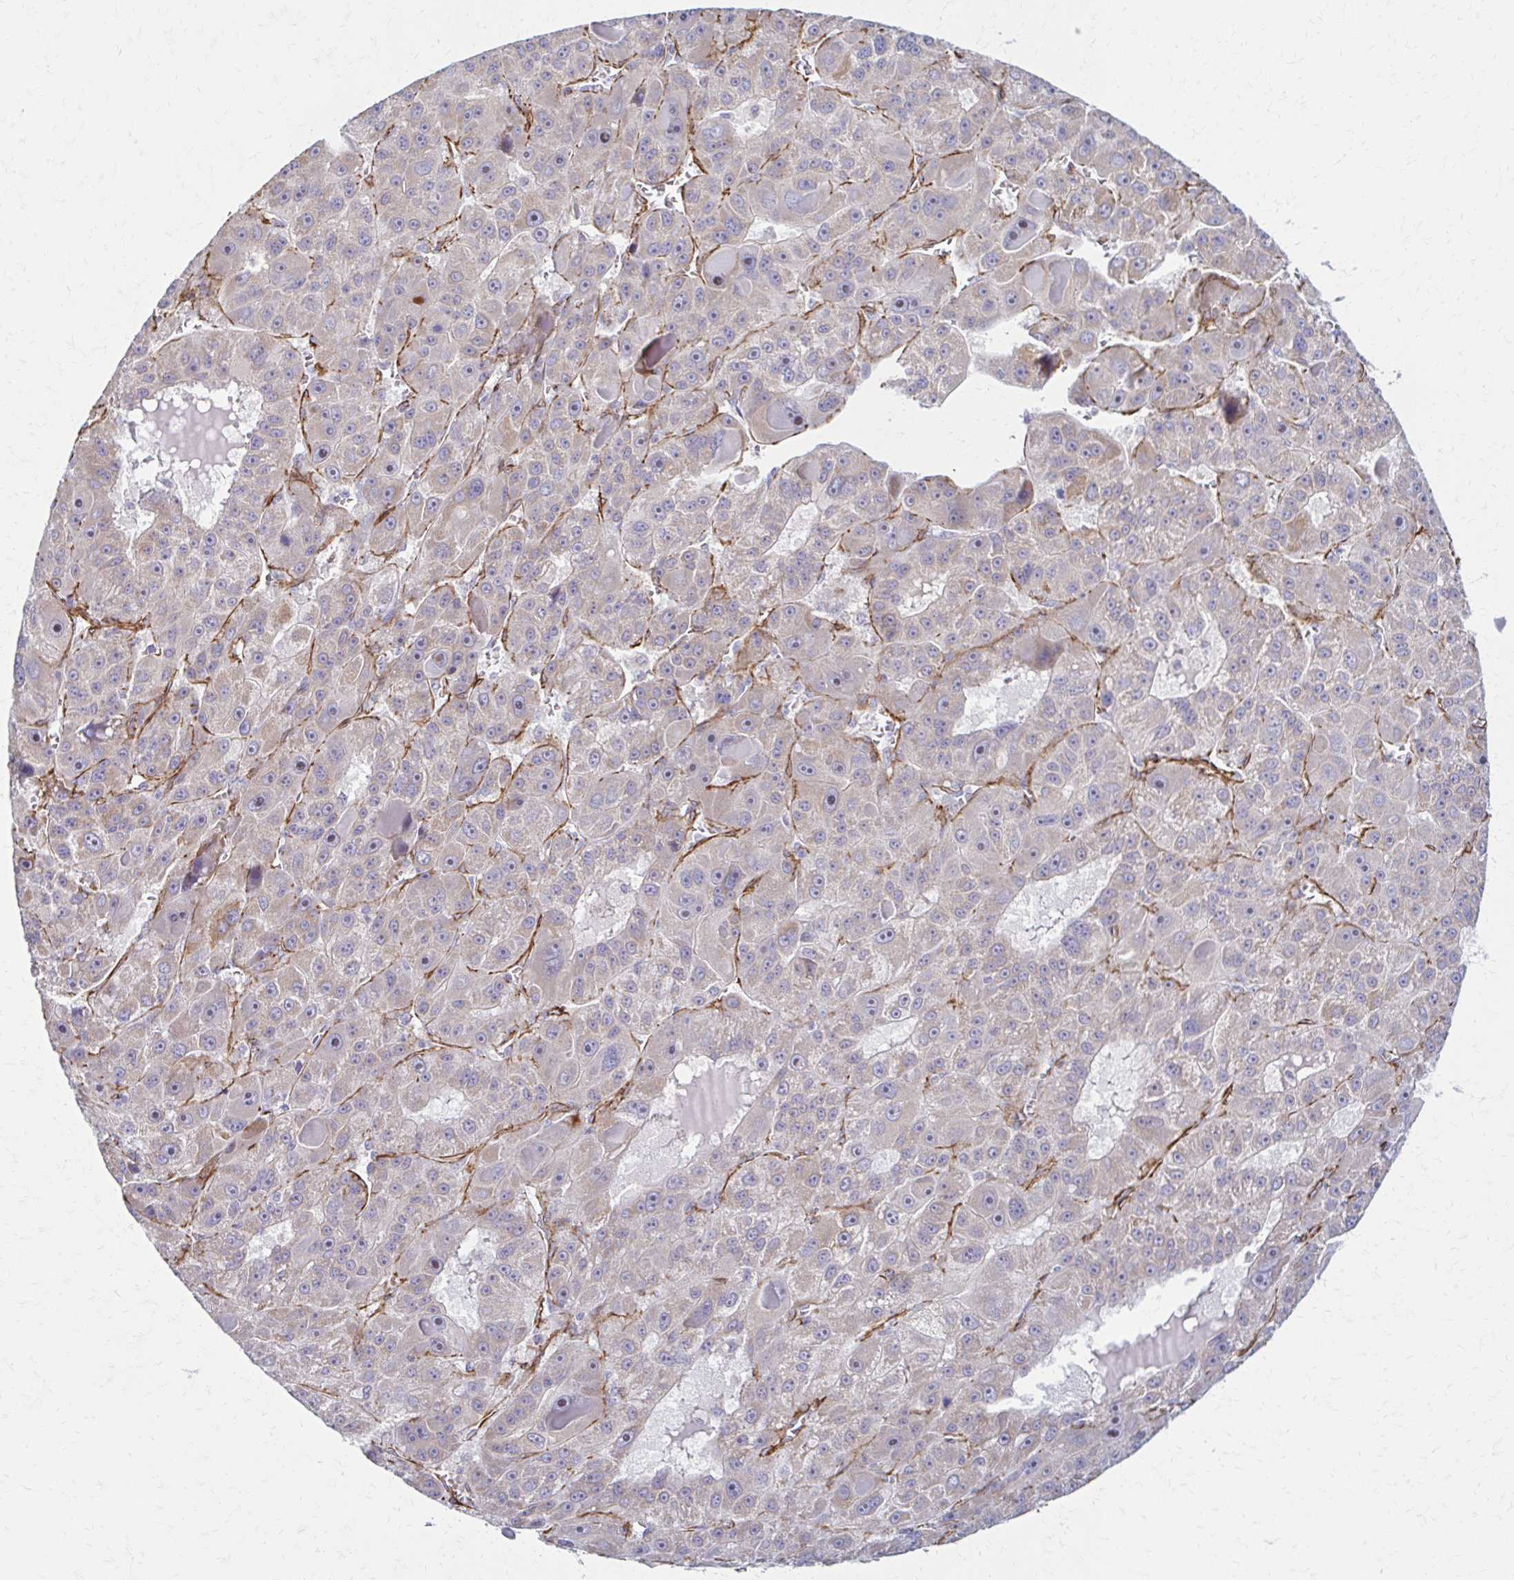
{"staining": {"intensity": "negative", "quantity": "none", "location": "none"}, "tissue": "liver cancer", "cell_type": "Tumor cells", "image_type": "cancer", "snomed": [{"axis": "morphology", "description": "Carcinoma, Hepatocellular, NOS"}, {"axis": "topography", "description": "Liver"}], "caption": "This micrograph is of liver hepatocellular carcinoma stained with immunohistochemistry (IHC) to label a protein in brown with the nuclei are counter-stained blue. There is no staining in tumor cells.", "gene": "TIMMDC1", "patient": {"sex": "male", "age": 76}}